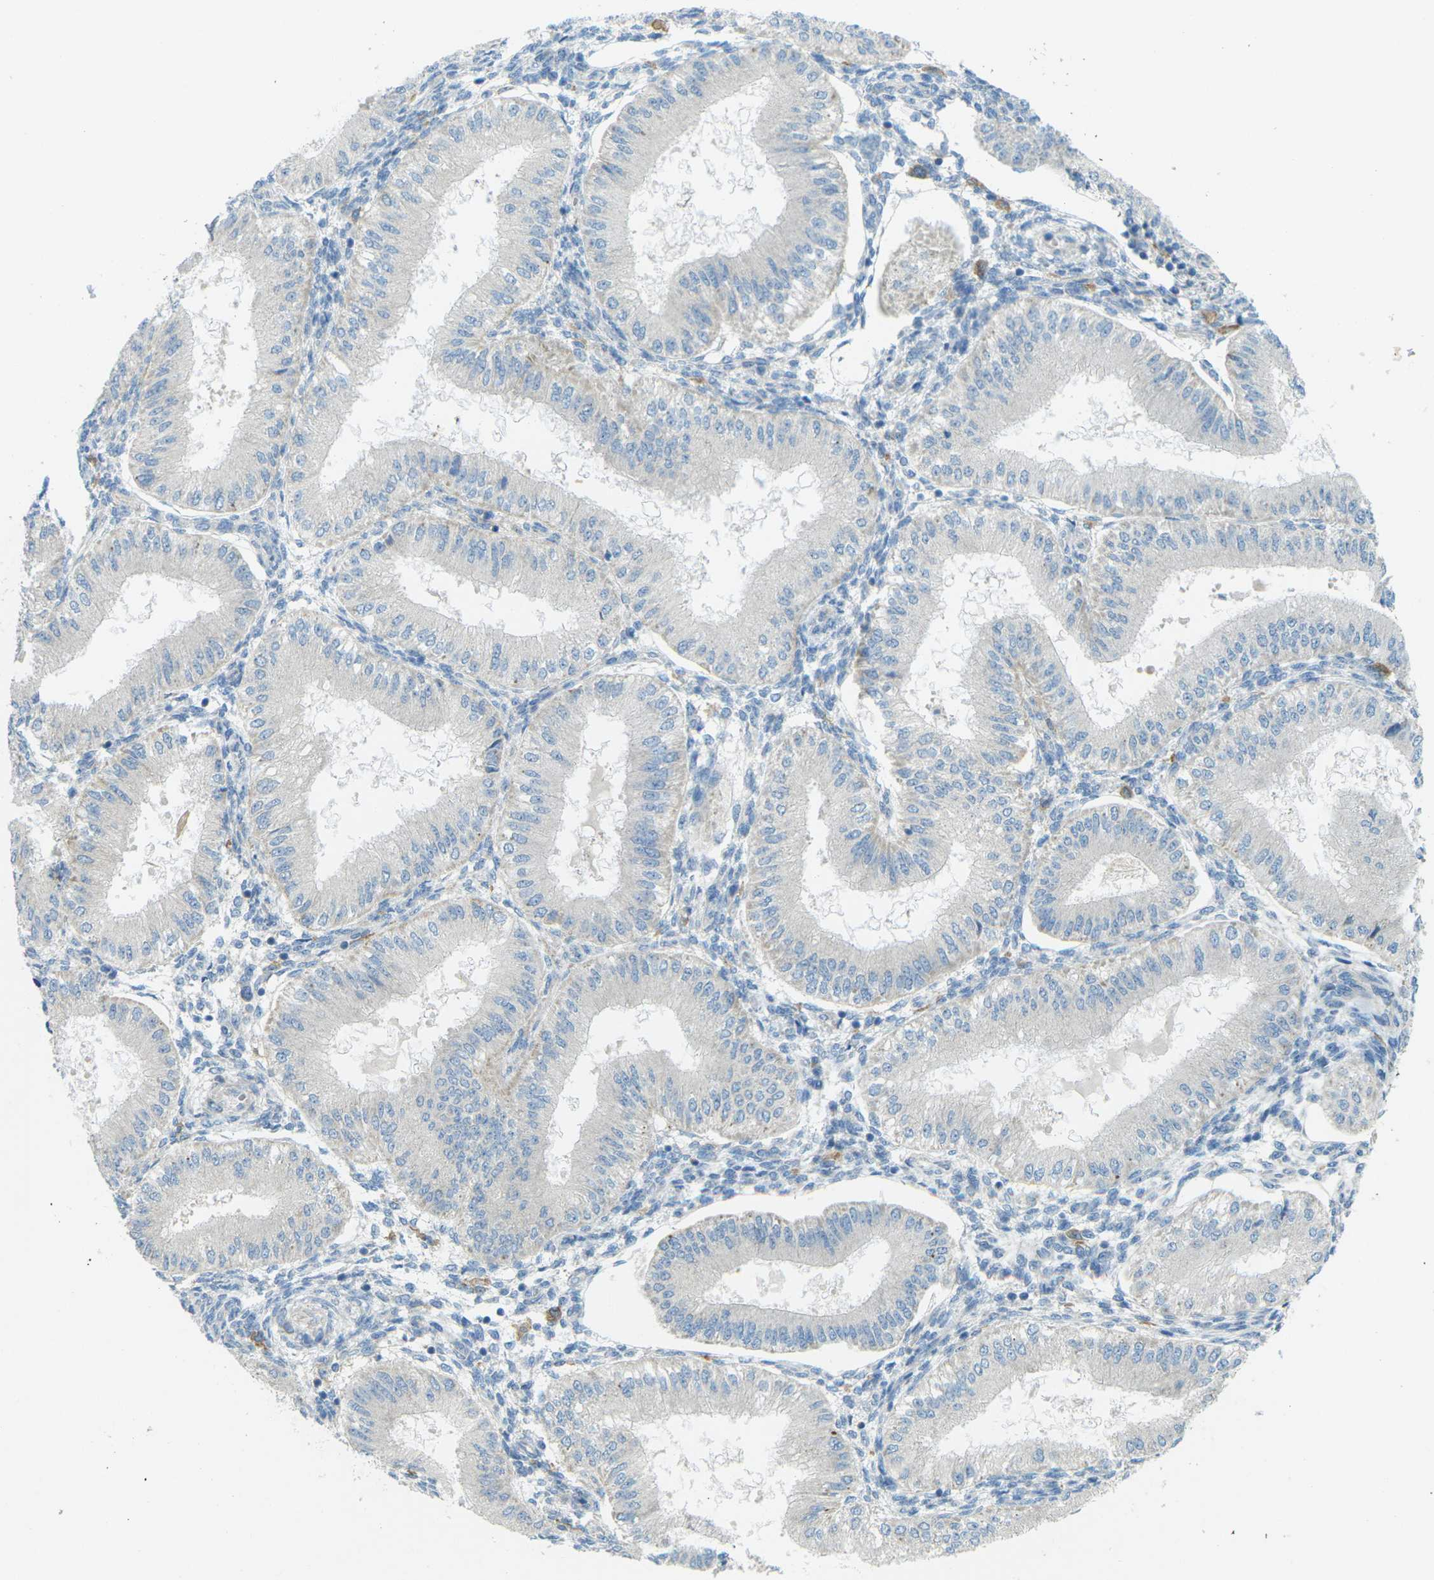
{"staining": {"intensity": "negative", "quantity": "none", "location": "none"}, "tissue": "endometrium", "cell_type": "Cells in endometrial stroma", "image_type": "normal", "snomed": [{"axis": "morphology", "description": "Normal tissue, NOS"}, {"axis": "topography", "description": "Endometrium"}], "caption": "This is an IHC histopathology image of unremarkable human endometrium. There is no positivity in cells in endometrial stroma.", "gene": "MYLK4", "patient": {"sex": "female", "age": 39}}